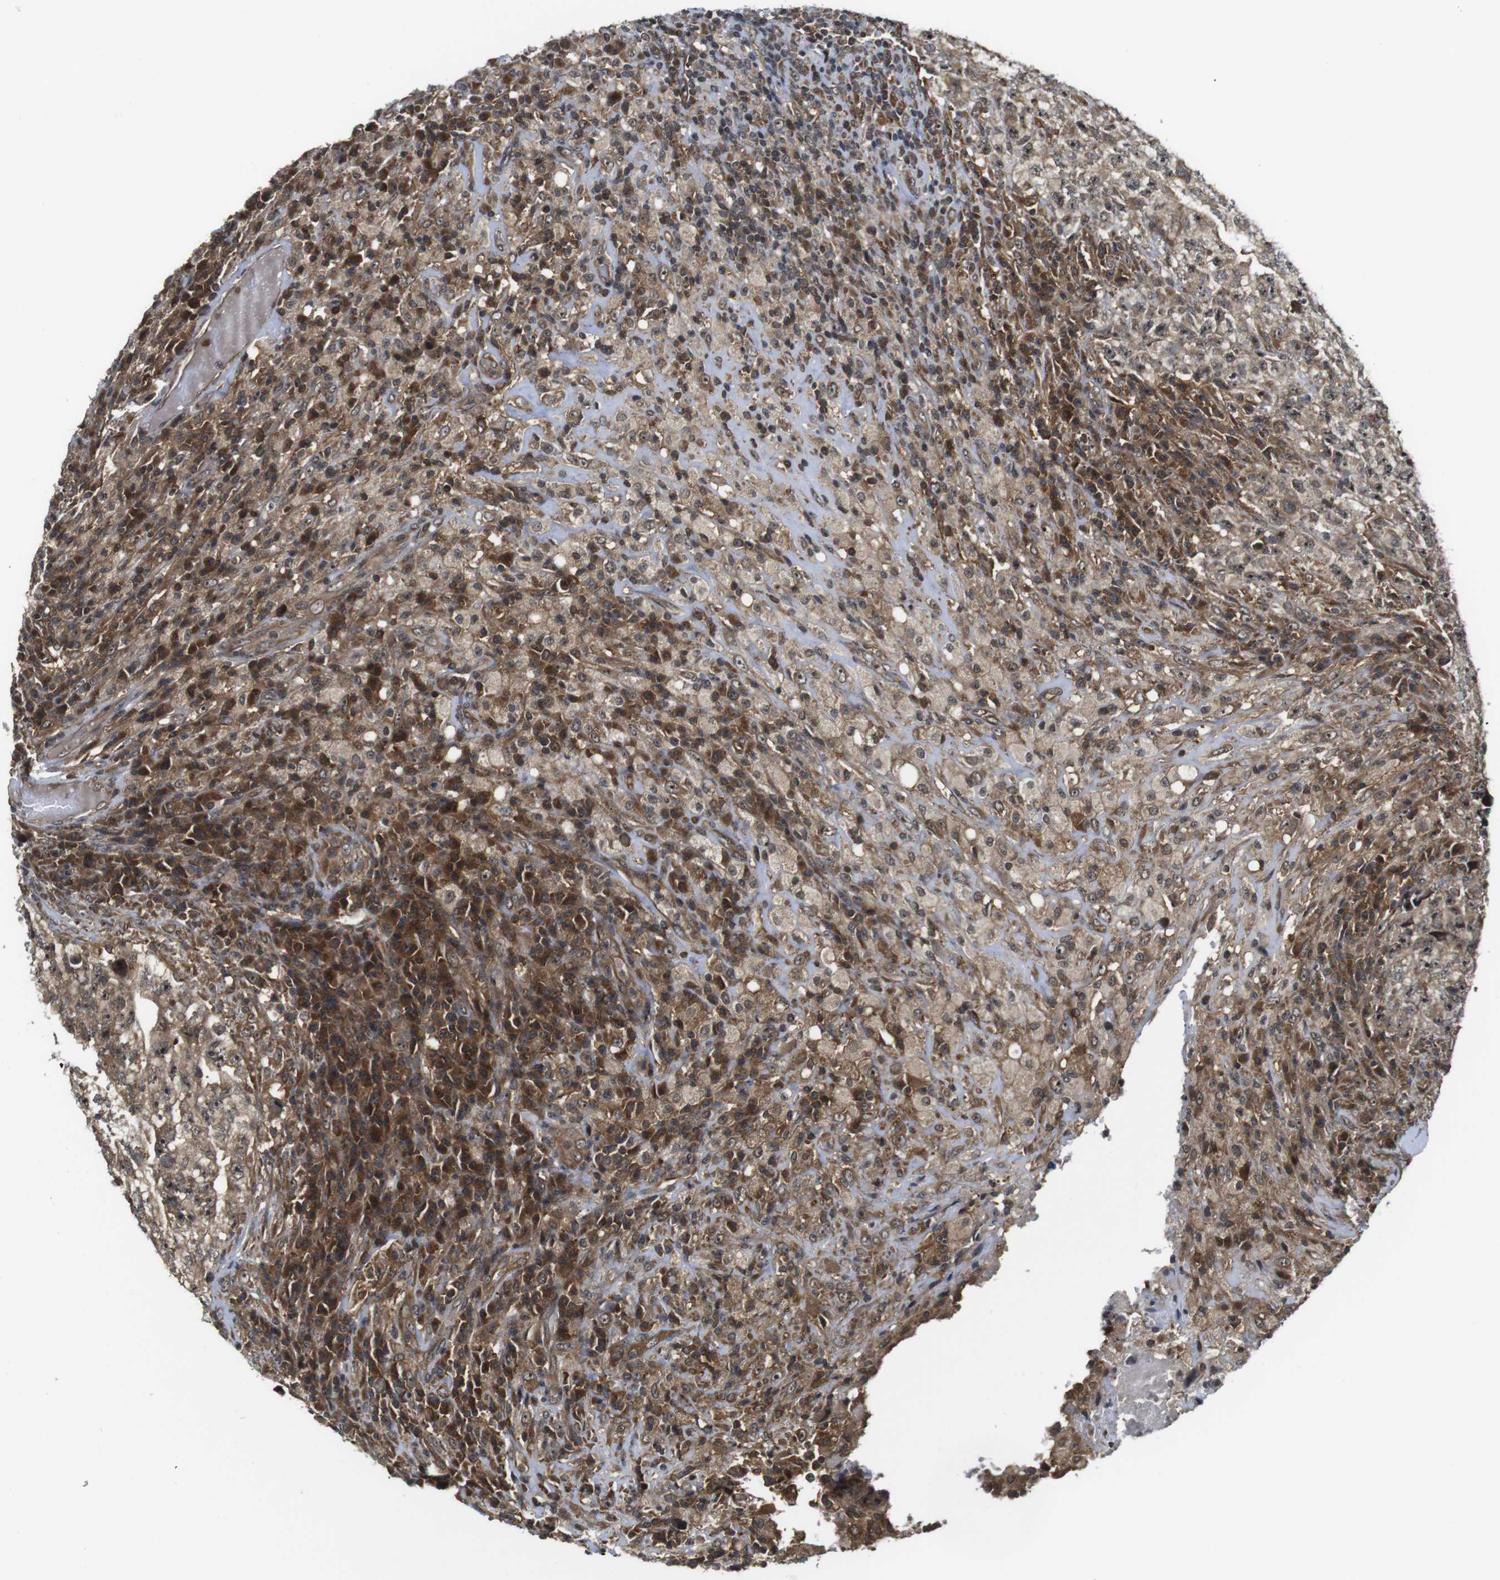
{"staining": {"intensity": "strong", "quantity": "25%-75%", "location": "cytoplasmic/membranous,nuclear"}, "tissue": "testis cancer", "cell_type": "Tumor cells", "image_type": "cancer", "snomed": [{"axis": "morphology", "description": "Necrosis, NOS"}, {"axis": "morphology", "description": "Carcinoma, Embryonal, NOS"}, {"axis": "topography", "description": "Testis"}], "caption": "The immunohistochemical stain labels strong cytoplasmic/membranous and nuclear staining in tumor cells of testis embryonal carcinoma tissue.", "gene": "CC2D1A", "patient": {"sex": "male", "age": 19}}